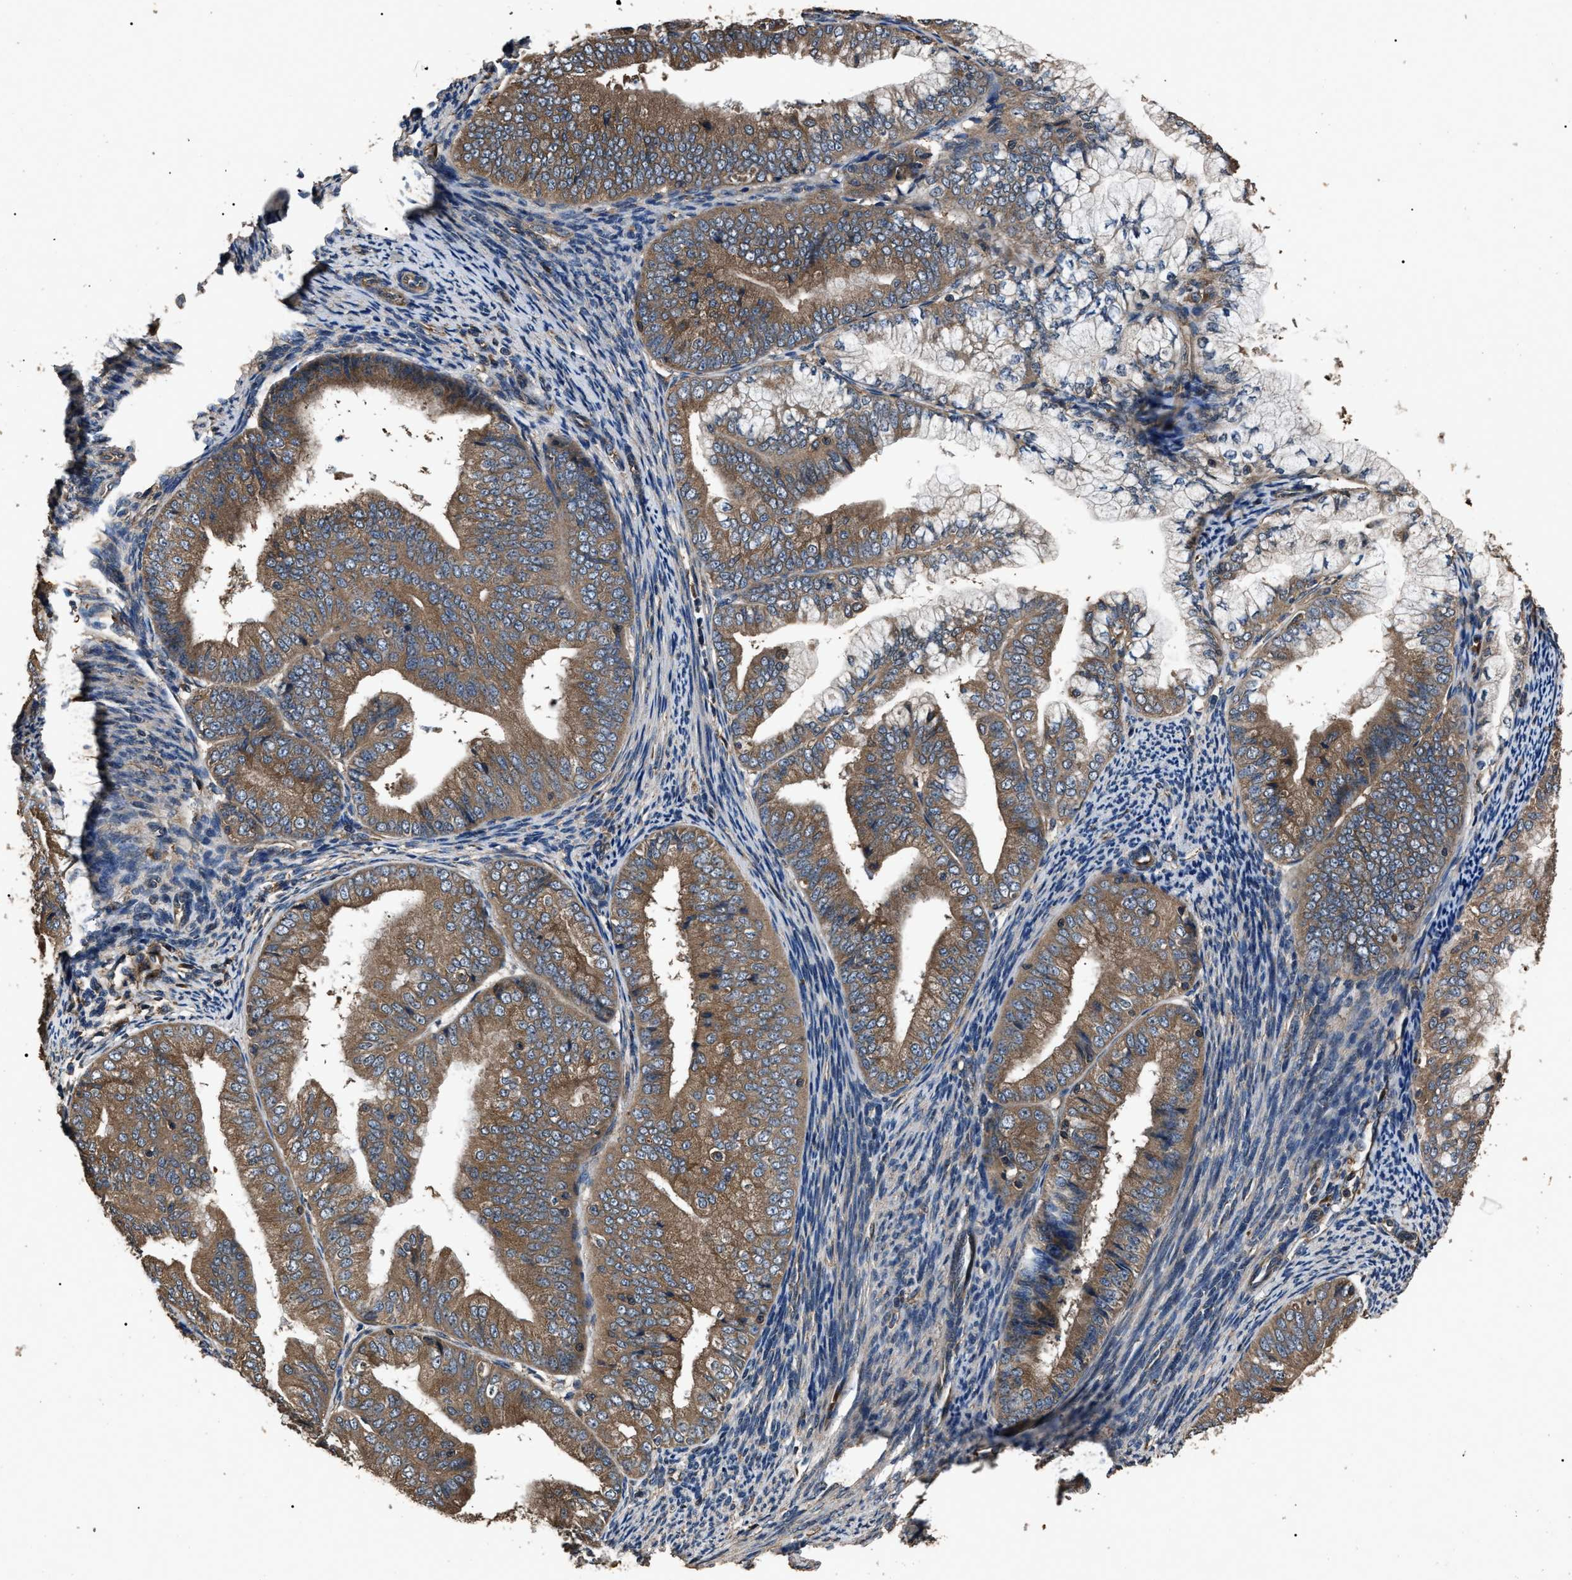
{"staining": {"intensity": "moderate", "quantity": ">75%", "location": "cytoplasmic/membranous"}, "tissue": "endometrial cancer", "cell_type": "Tumor cells", "image_type": "cancer", "snomed": [{"axis": "morphology", "description": "Adenocarcinoma, NOS"}, {"axis": "topography", "description": "Endometrium"}], "caption": "Protein staining by immunohistochemistry shows moderate cytoplasmic/membranous staining in approximately >75% of tumor cells in endometrial adenocarcinoma. (DAB (3,3'-diaminobenzidine) IHC with brightfield microscopy, high magnification).", "gene": "RNF216", "patient": {"sex": "female", "age": 63}}